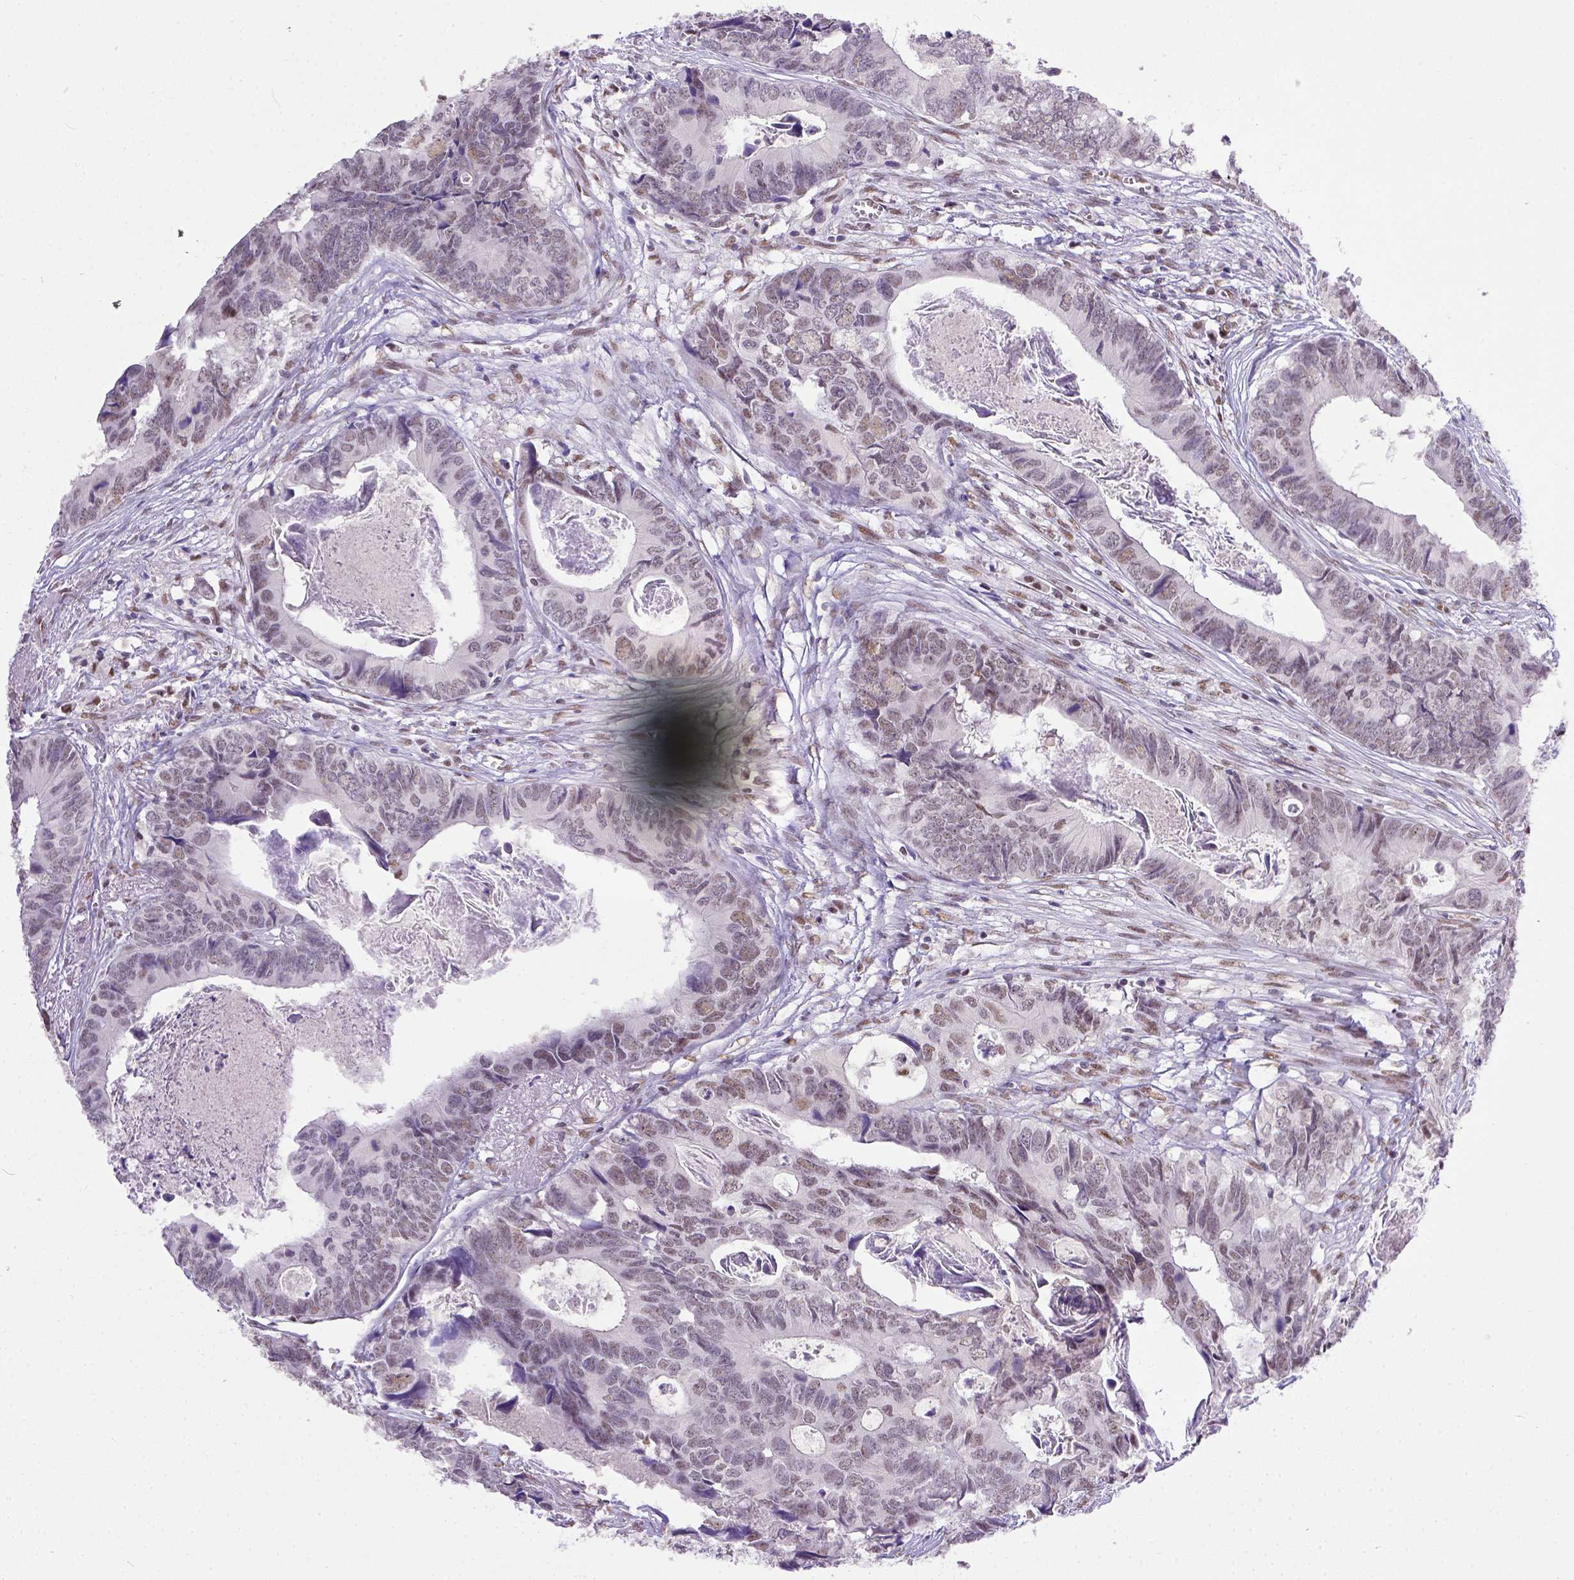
{"staining": {"intensity": "weak", "quantity": "25%-75%", "location": "nuclear"}, "tissue": "colorectal cancer", "cell_type": "Tumor cells", "image_type": "cancer", "snomed": [{"axis": "morphology", "description": "Adenocarcinoma, NOS"}, {"axis": "topography", "description": "Colon"}], "caption": "Protein staining of colorectal cancer (adenocarcinoma) tissue demonstrates weak nuclear staining in approximately 25%-75% of tumor cells.", "gene": "ERCC1", "patient": {"sex": "female", "age": 82}}